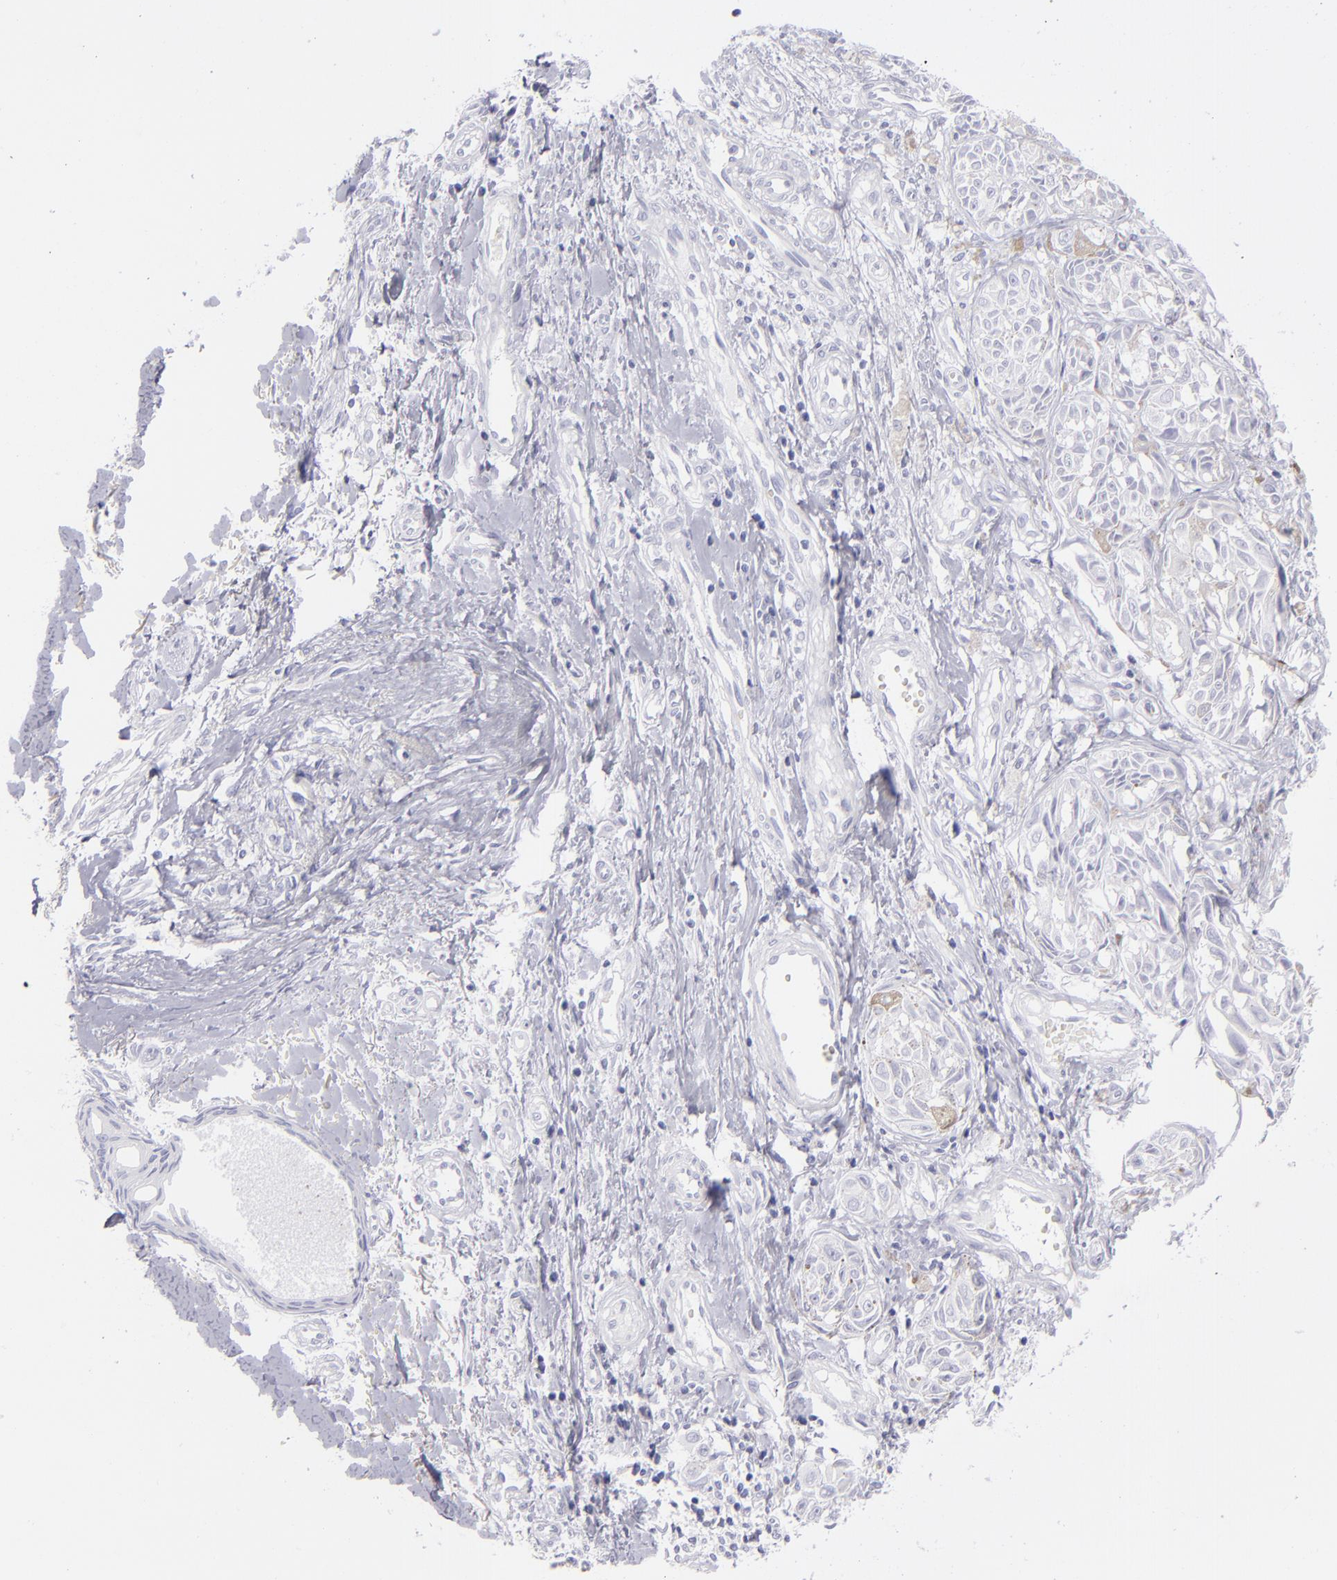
{"staining": {"intensity": "negative", "quantity": "none", "location": "none"}, "tissue": "melanoma", "cell_type": "Tumor cells", "image_type": "cancer", "snomed": [{"axis": "morphology", "description": "Malignant melanoma, NOS"}, {"axis": "topography", "description": "Skin"}], "caption": "High magnification brightfield microscopy of malignant melanoma stained with DAB (3,3'-diaminobenzidine) (brown) and counterstained with hematoxylin (blue): tumor cells show no significant staining.", "gene": "CD22", "patient": {"sex": "male", "age": 67}}